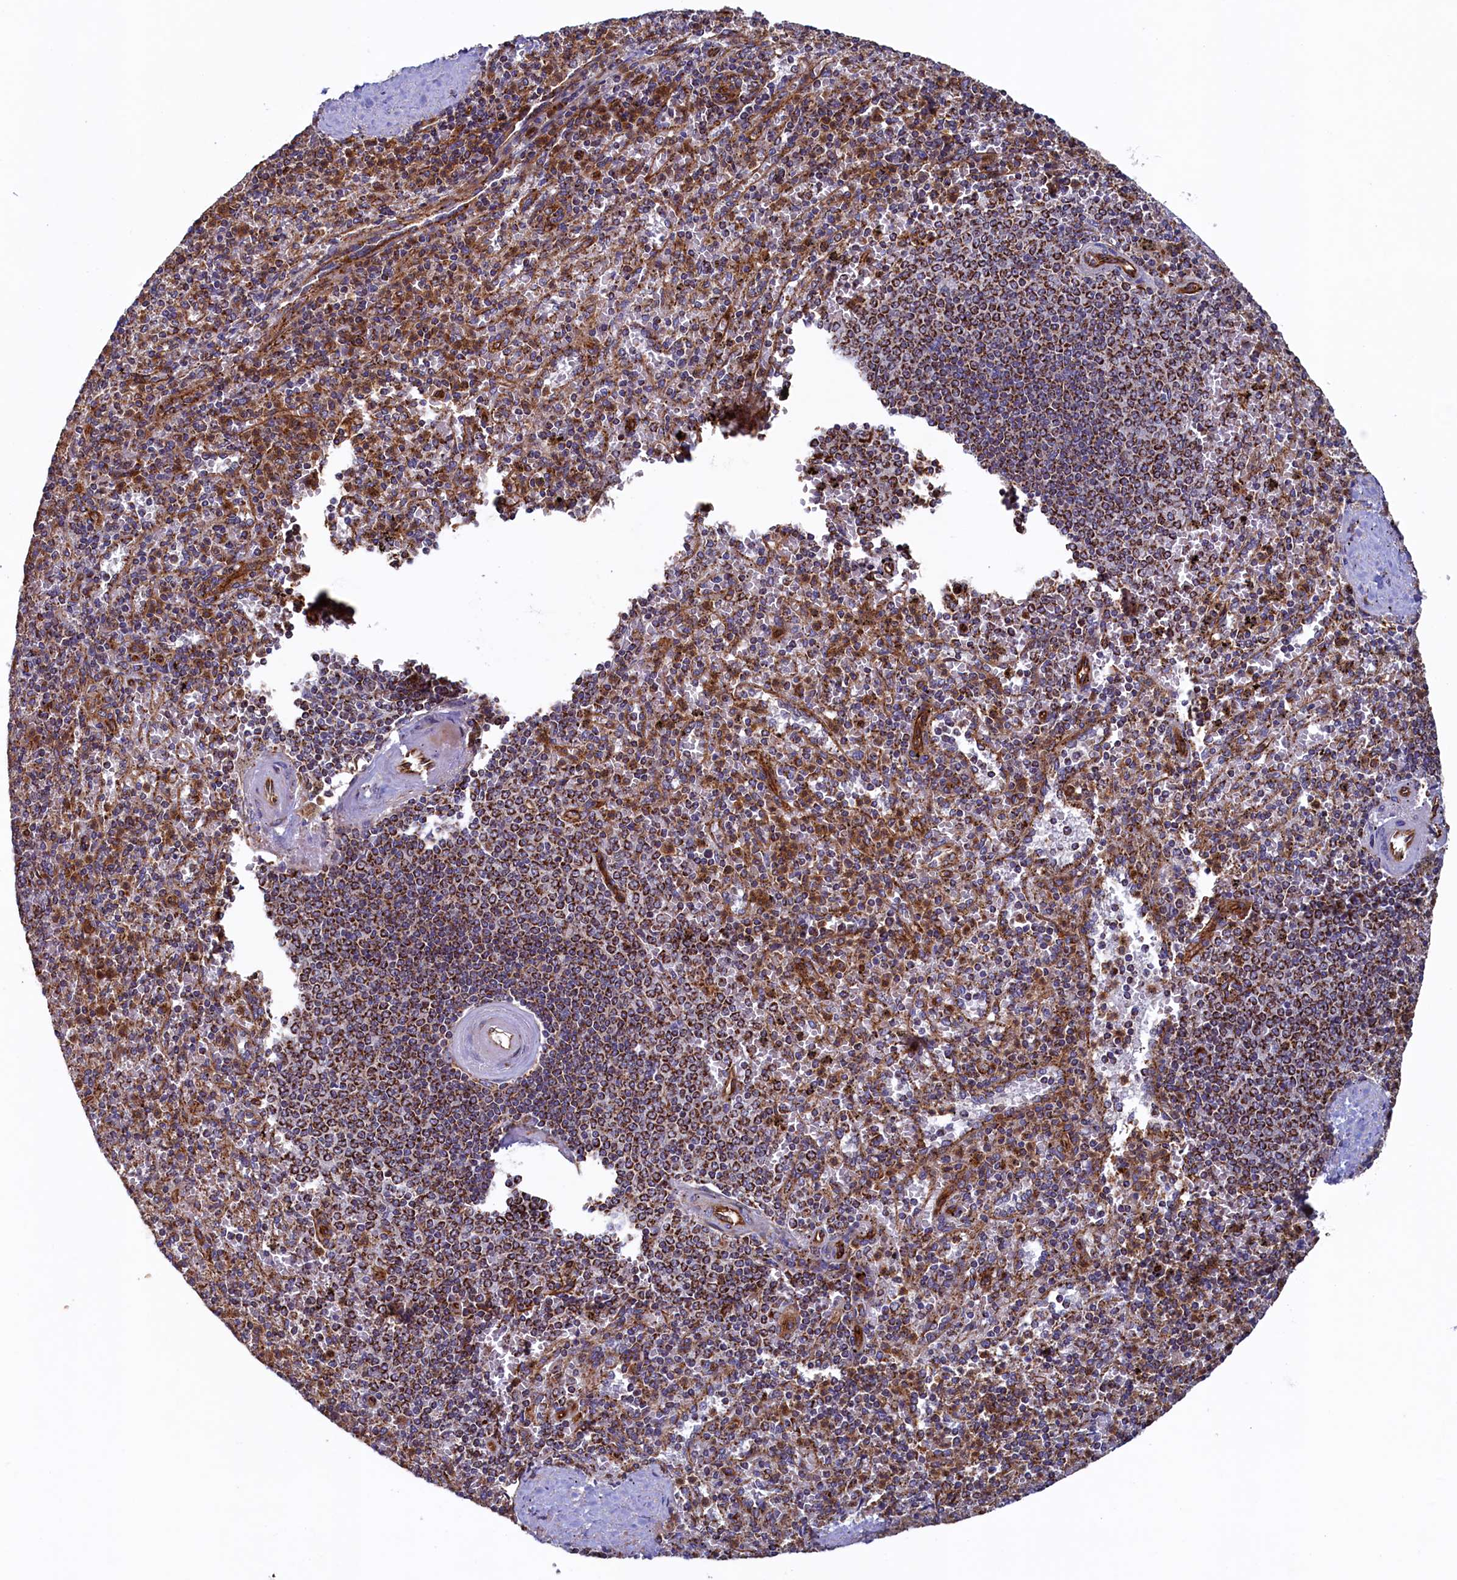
{"staining": {"intensity": "moderate", "quantity": ">75%", "location": "cytoplasmic/membranous"}, "tissue": "spleen", "cell_type": "Cells in red pulp", "image_type": "normal", "snomed": [{"axis": "morphology", "description": "Normal tissue, NOS"}, {"axis": "topography", "description": "Spleen"}], "caption": "DAB immunohistochemical staining of benign spleen displays moderate cytoplasmic/membranous protein positivity in approximately >75% of cells in red pulp. Using DAB (brown) and hematoxylin (blue) stains, captured at high magnification using brightfield microscopy.", "gene": "UBE3B", "patient": {"sex": "male", "age": 82}}